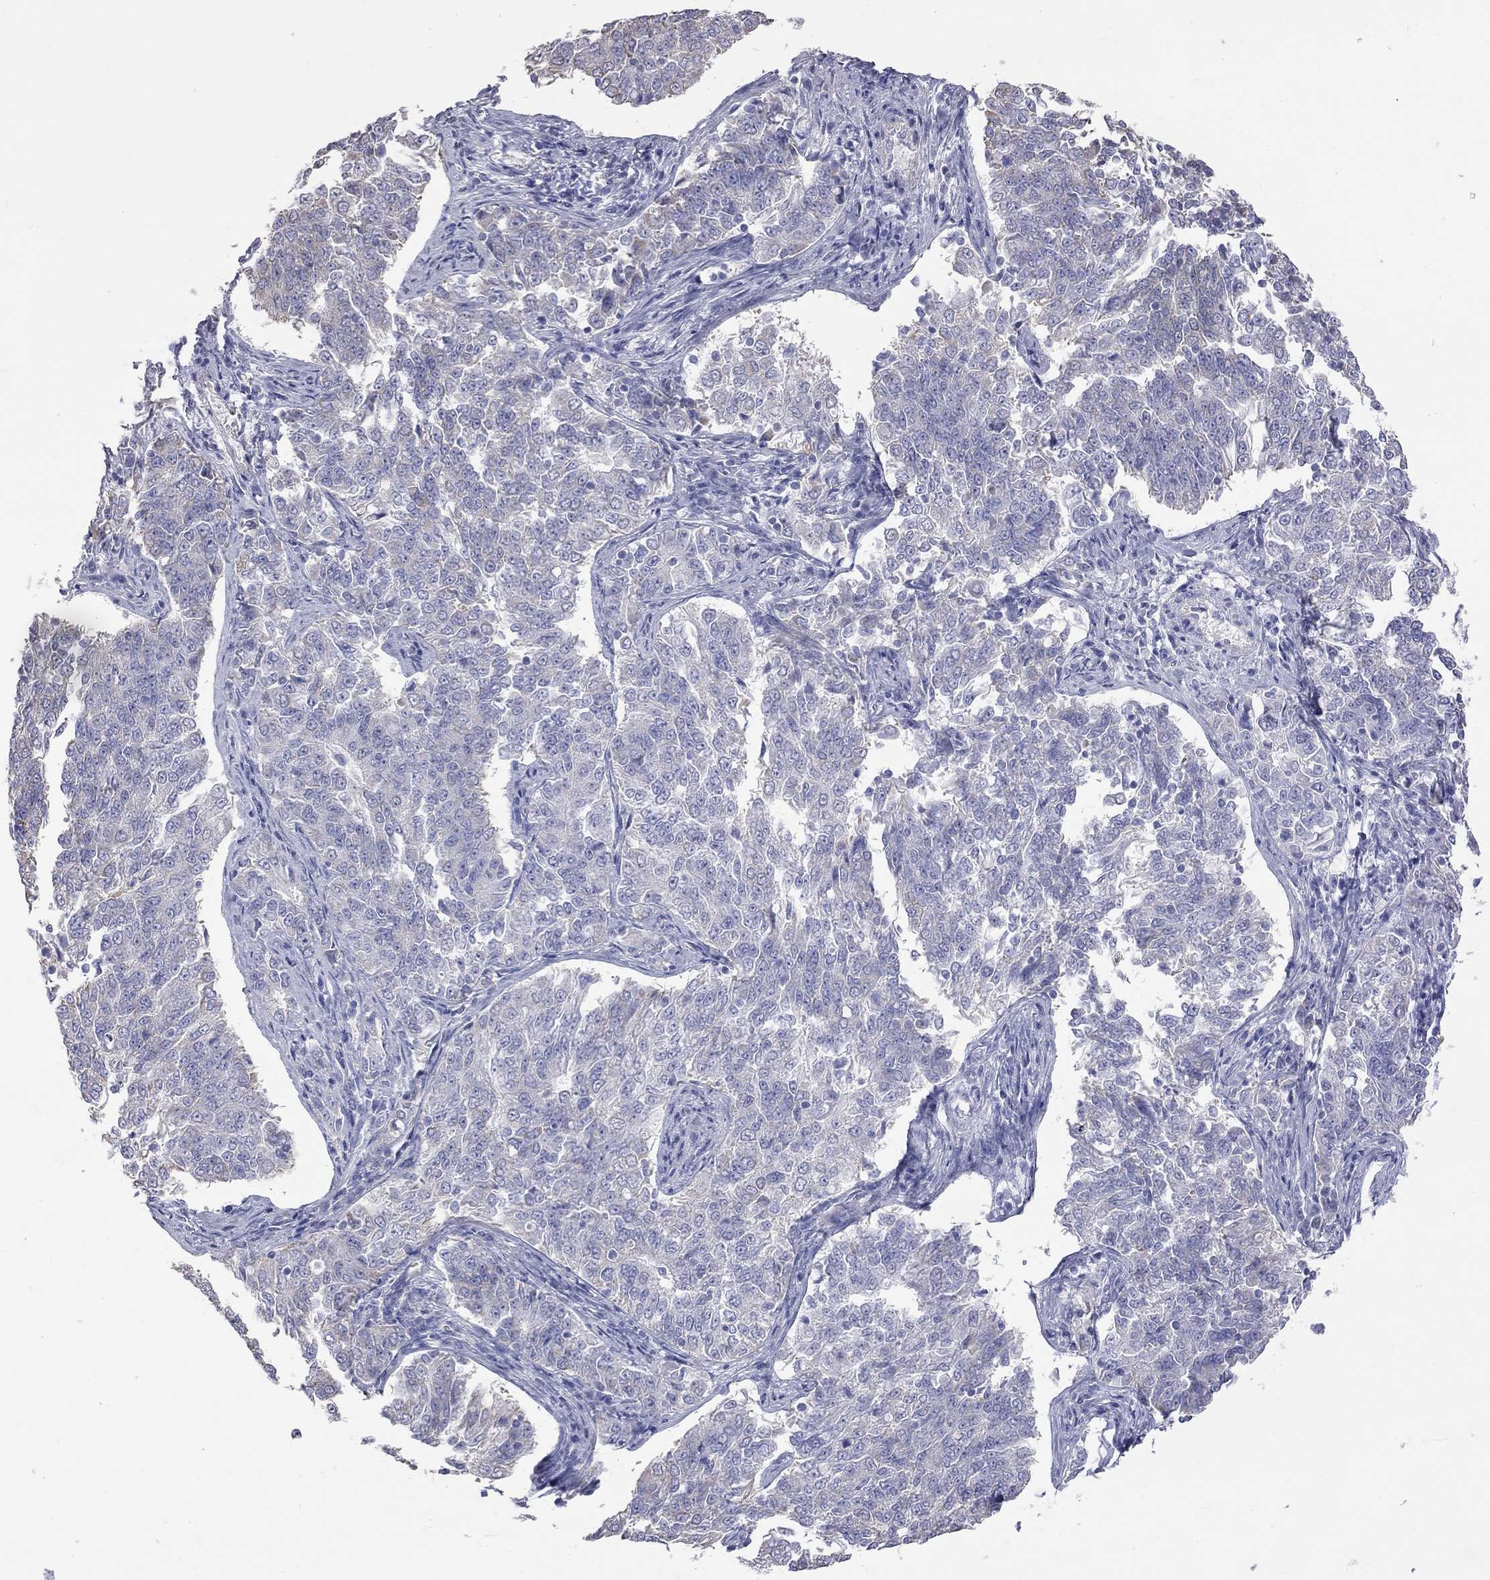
{"staining": {"intensity": "weak", "quantity": "<25%", "location": "cytoplasmic/membranous"}, "tissue": "endometrial cancer", "cell_type": "Tumor cells", "image_type": "cancer", "snomed": [{"axis": "morphology", "description": "Adenocarcinoma, NOS"}, {"axis": "topography", "description": "Endometrium"}], "caption": "The immunohistochemistry histopathology image has no significant expression in tumor cells of endometrial adenocarcinoma tissue. (DAB (3,3'-diaminobenzidine) immunohistochemistry with hematoxylin counter stain).", "gene": "KCND2", "patient": {"sex": "female", "age": 43}}